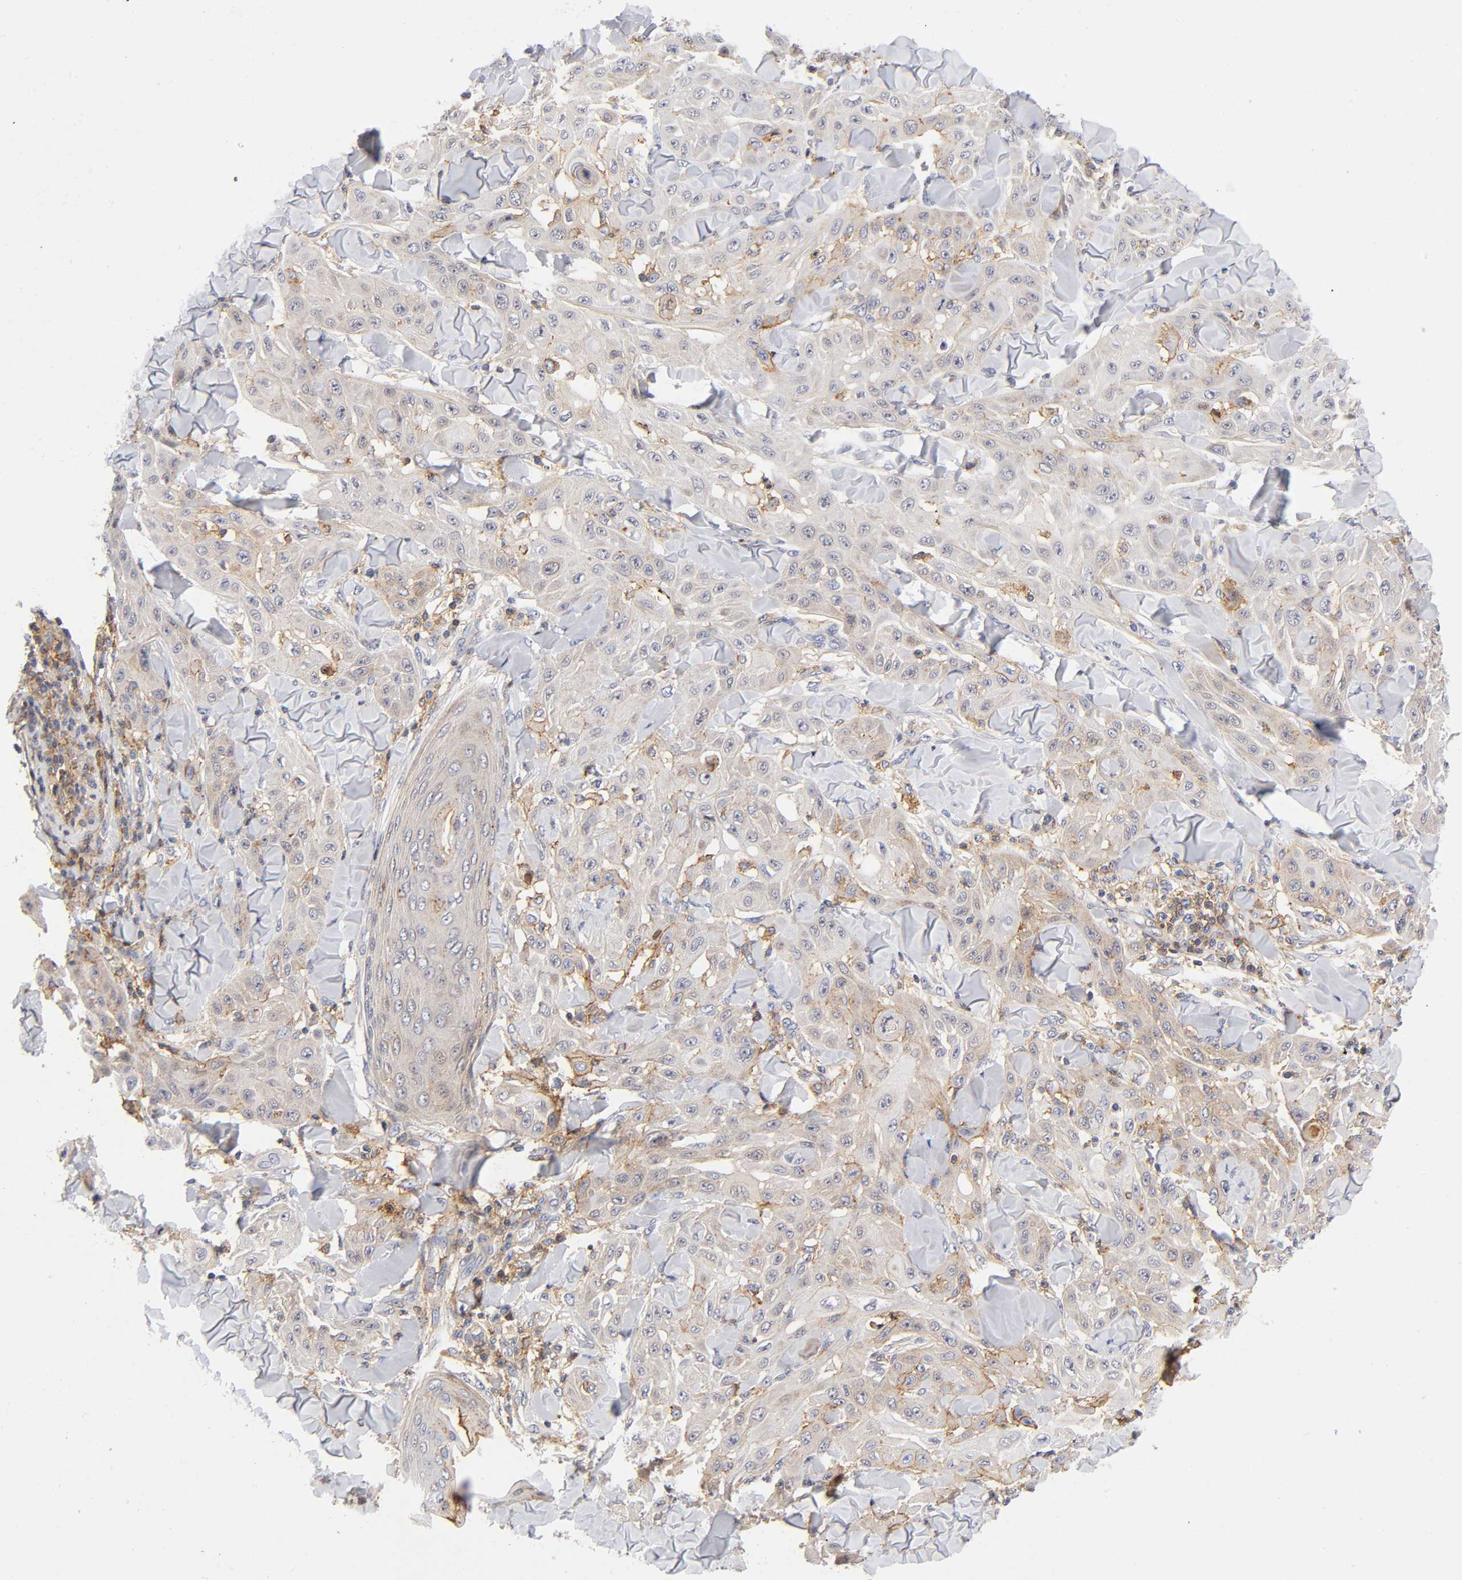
{"staining": {"intensity": "moderate", "quantity": "25%-75%", "location": "cytoplasmic/membranous"}, "tissue": "skin cancer", "cell_type": "Tumor cells", "image_type": "cancer", "snomed": [{"axis": "morphology", "description": "Squamous cell carcinoma, NOS"}, {"axis": "topography", "description": "Skin"}], "caption": "High-power microscopy captured an immunohistochemistry (IHC) micrograph of skin cancer, revealing moderate cytoplasmic/membranous staining in approximately 25%-75% of tumor cells.", "gene": "ANXA7", "patient": {"sex": "male", "age": 24}}